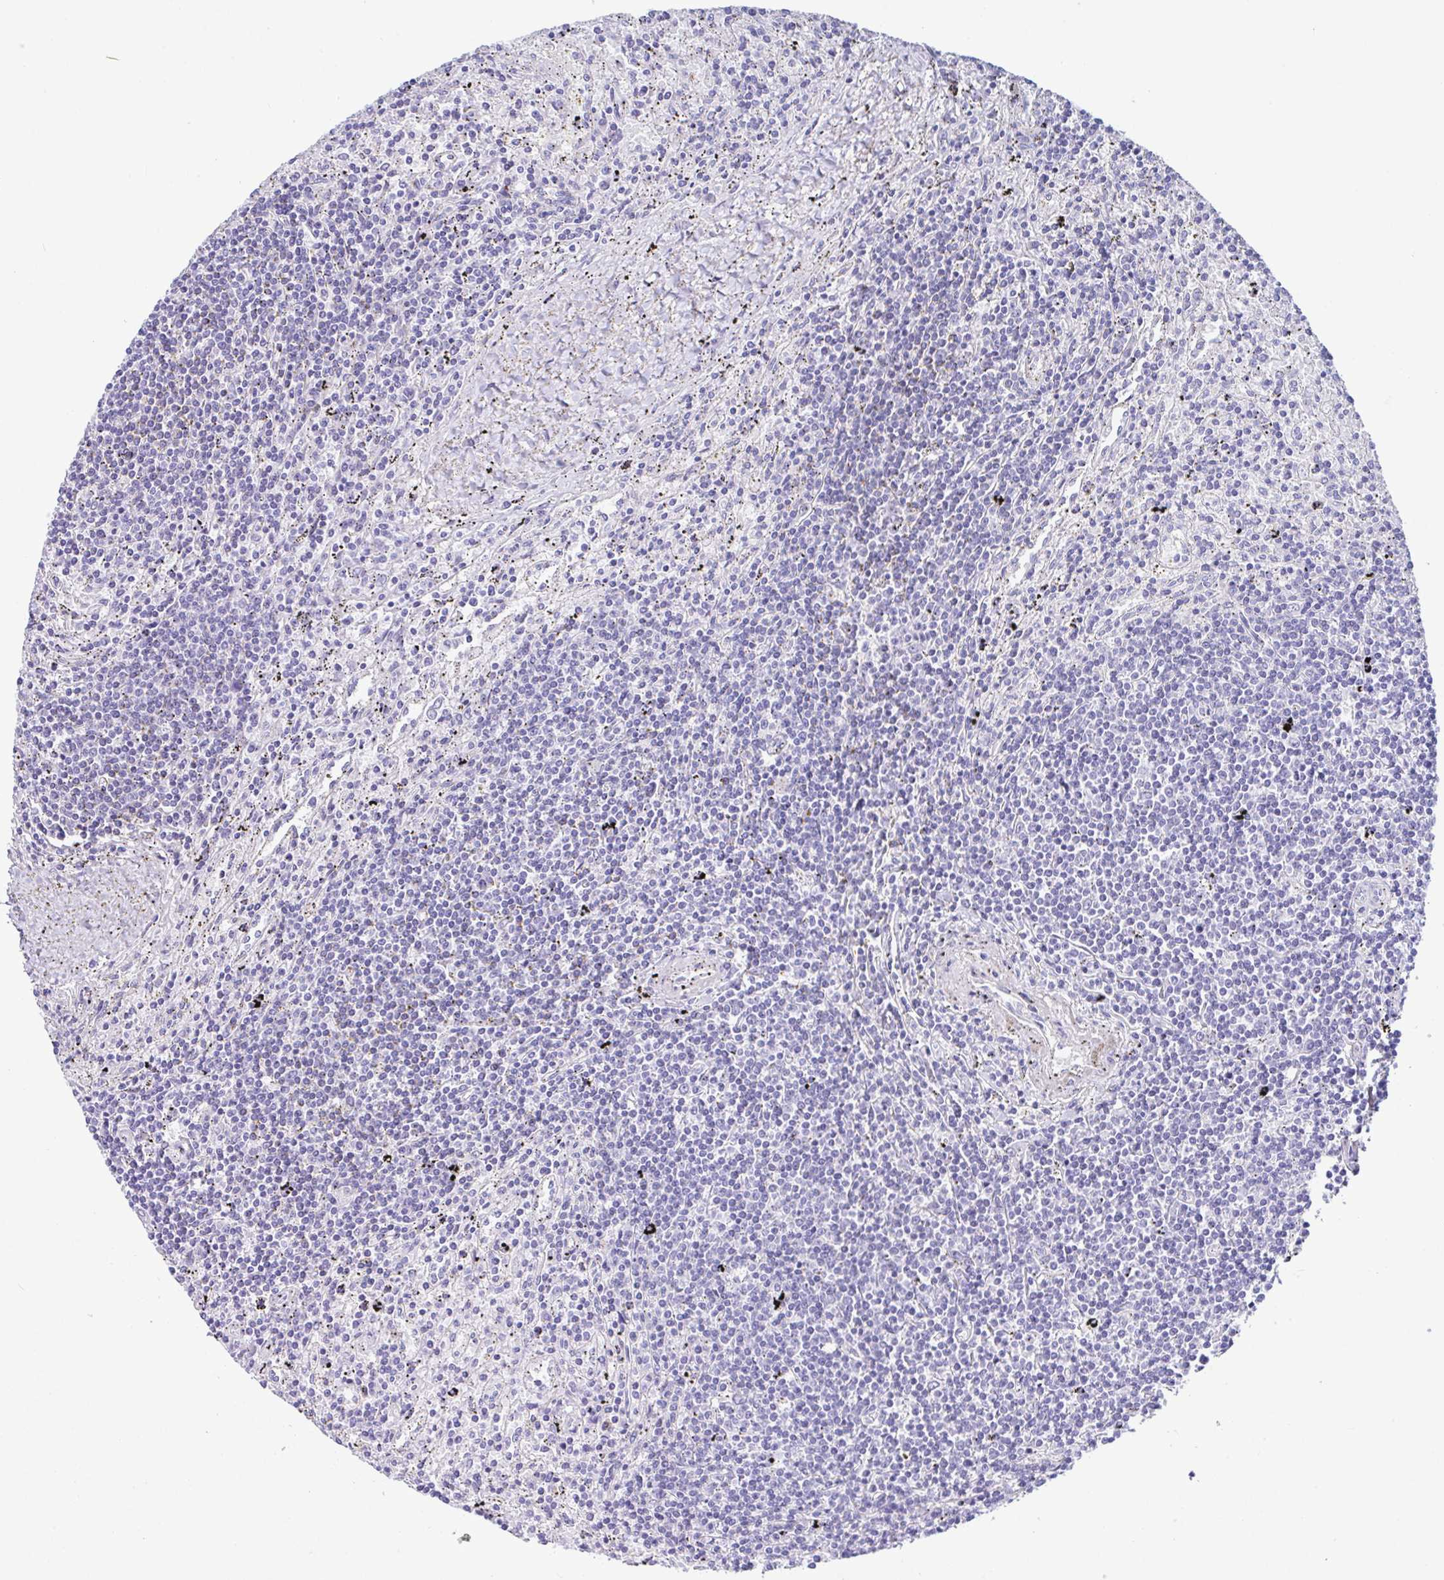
{"staining": {"intensity": "negative", "quantity": "none", "location": "none"}, "tissue": "lymphoma", "cell_type": "Tumor cells", "image_type": "cancer", "snomed": [{"axis": "morphology", "description": "Malignant lymphoma, non-Hodgkin's type, Low grade"}, {"axis": "topography", "description": "Spleen"}], "caption": "High magnification brightfield microscopy of malignant lymphoma, non-Hodgkin's type (low-grade) stained with DAB (brown) and counterstained with hematoxylin (blue): tumor cells show no significant expression.", "gene": "MED11", "patient": {"sex": "male", "age": 76}}